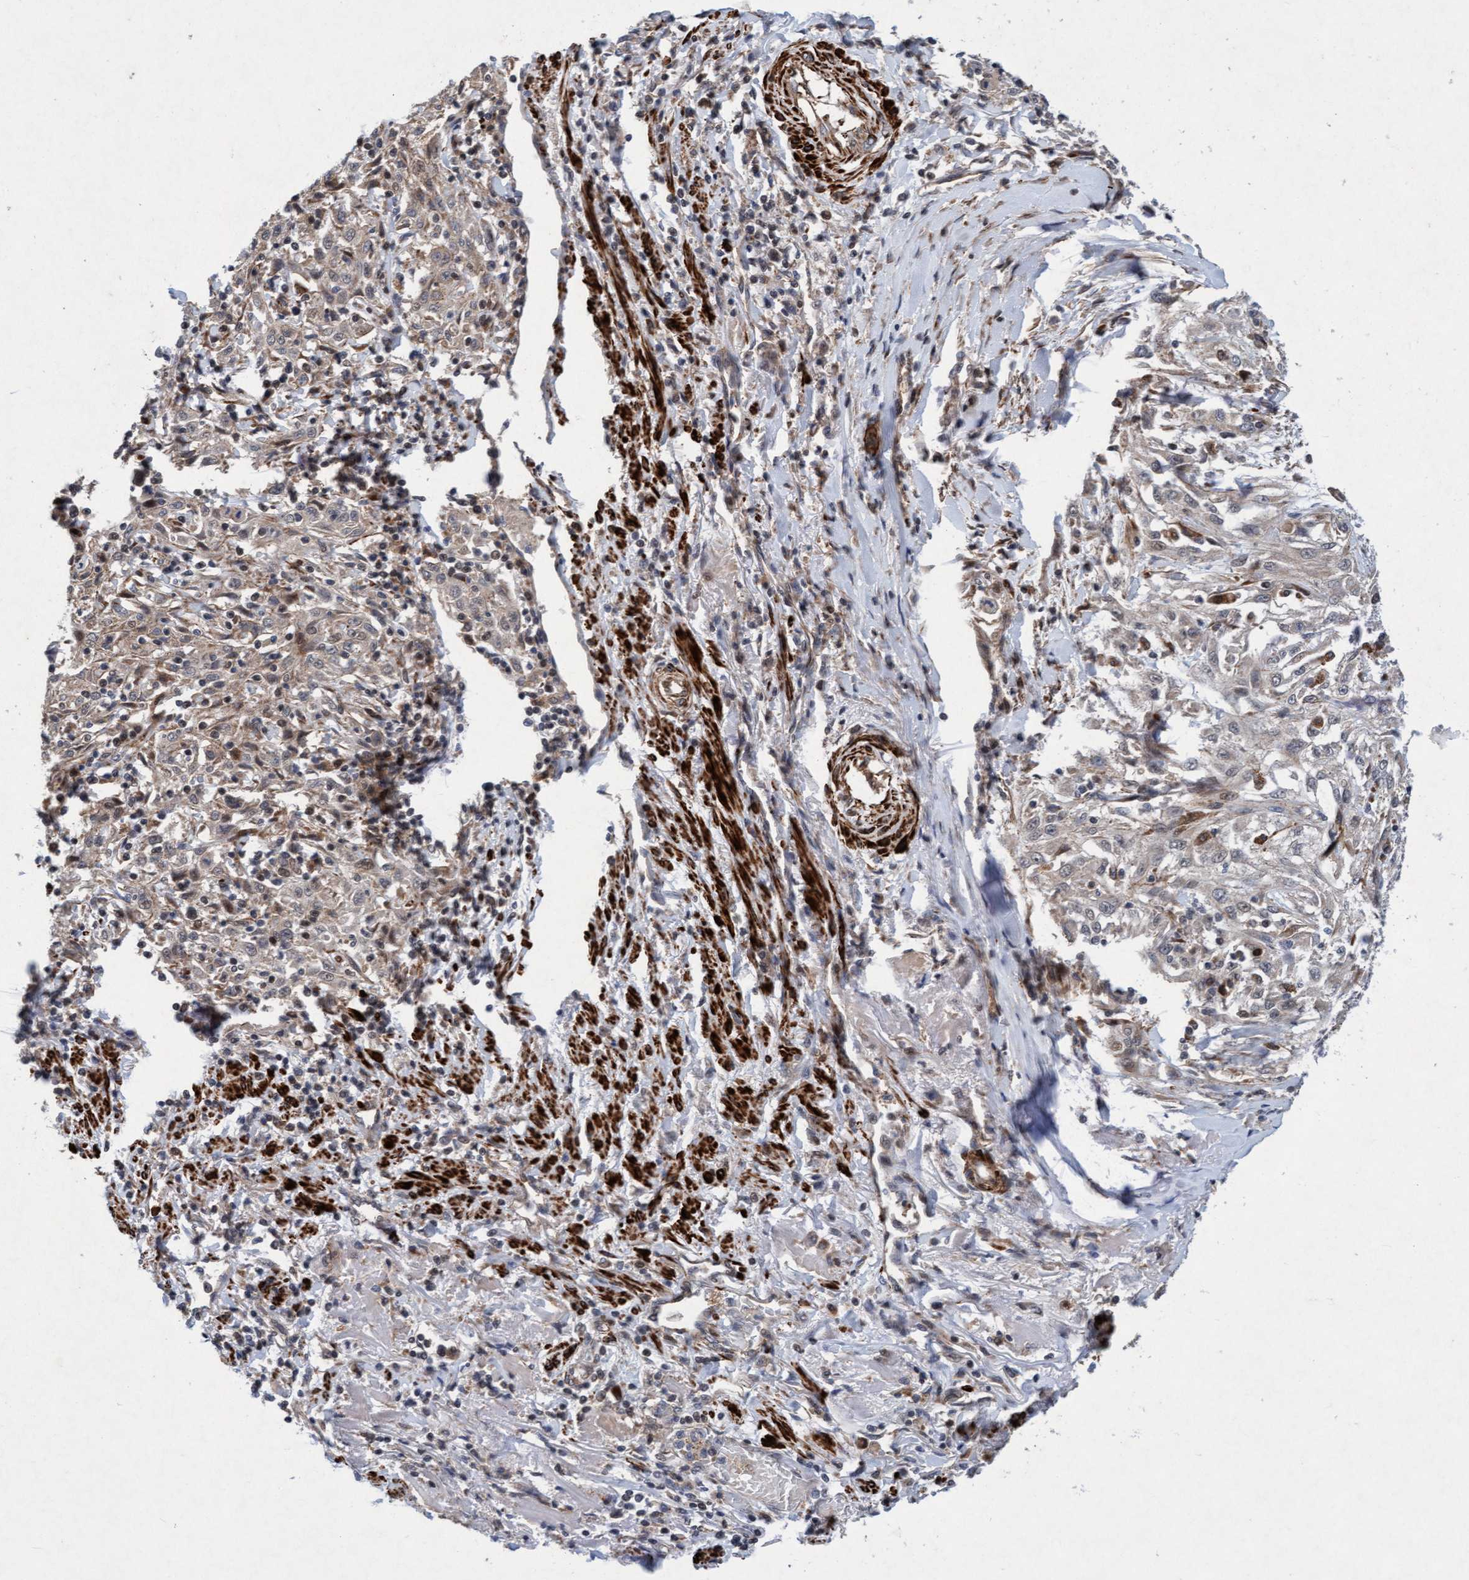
{"staining": {"intensity": "weak", "quantity": "<25%", "location": "cytoplasmic/membranous"}, "tissue": "skin cancer", "cell_type": "Tumor cells", "image_type": "cancer", "snomed": [{"axis": "morphology", "description": "Squamous cell carcinoma, NOS"}, {"axis": "morphology", "description": "Squamous cell carcinoma, metastatic, NOS"}, {"axis": "topography", "description": "Skin"}, {"axis": "topography", "description": "Lymph node"}], "caption": "High power microscopy micrograph of an immunohistochemistry micrograph of skin cancer, revealing no significant expression in tumor cells.", "gene": "TMEM70", "patient": {"sex": "male", "age": 75}}